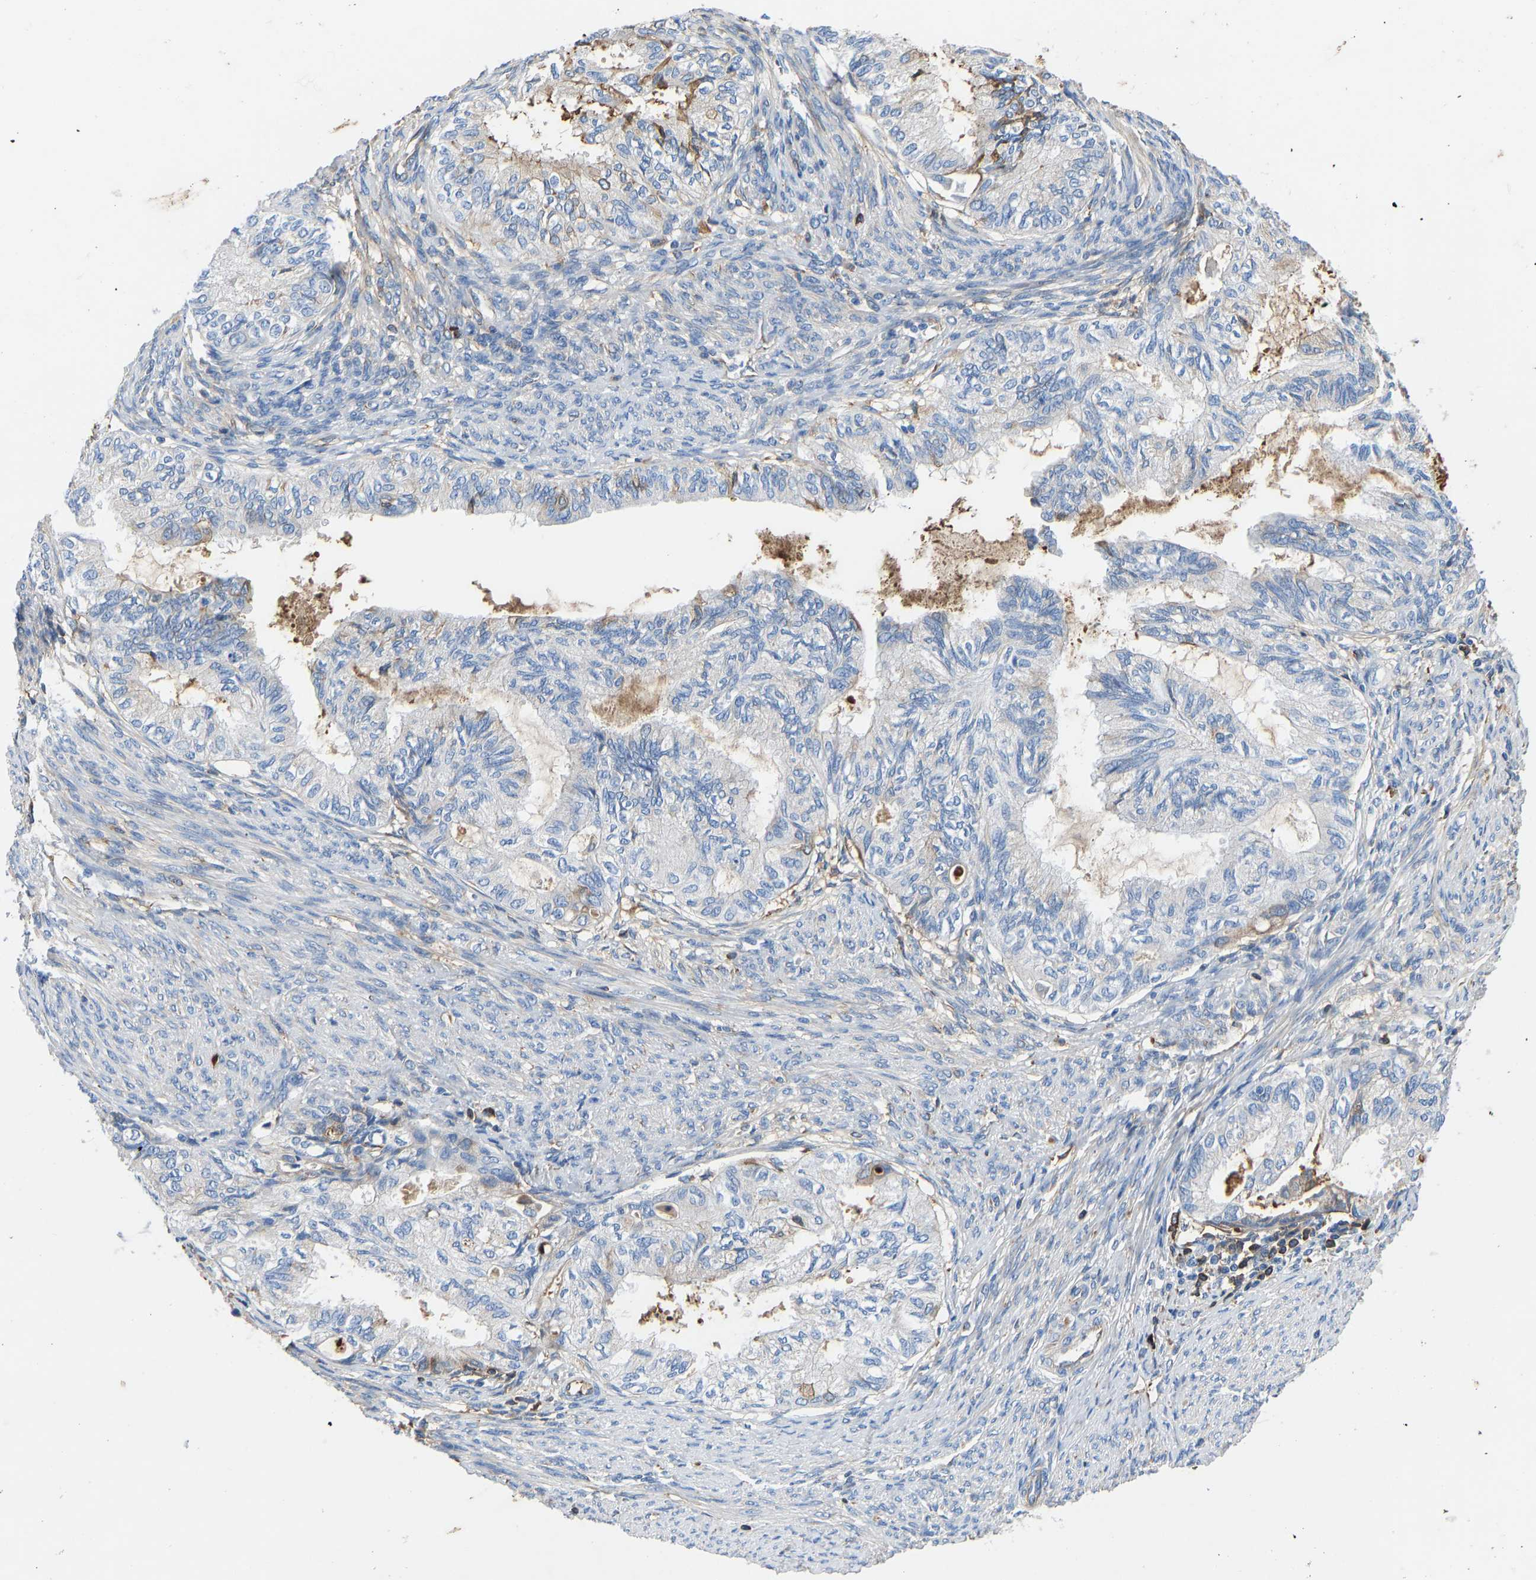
{"staining": {"intensity": "negative", "quantity": "none", "location": "none"}, "tissue": "cervical cancer", "cell_type": "Tumor cells", "image_type": "cancer", "snomed": [{"axis": "morphology", "description": "Normal tissue, NOS"}, {"axis": "morphology", "description": "Adenocarcinoma, NOS"}, {"axis": "topography", "description": "Cervix"}, {"axis": "topography", "description": "Endometrium"}], "caption": "This is an immunohistochemistry (IHC) histopathology image of cervical cancer (adenocarcinoma). There is no expression in tumor cells.", "gene": "HSPG2", "patient": {"sex": "female", "age": 86}}